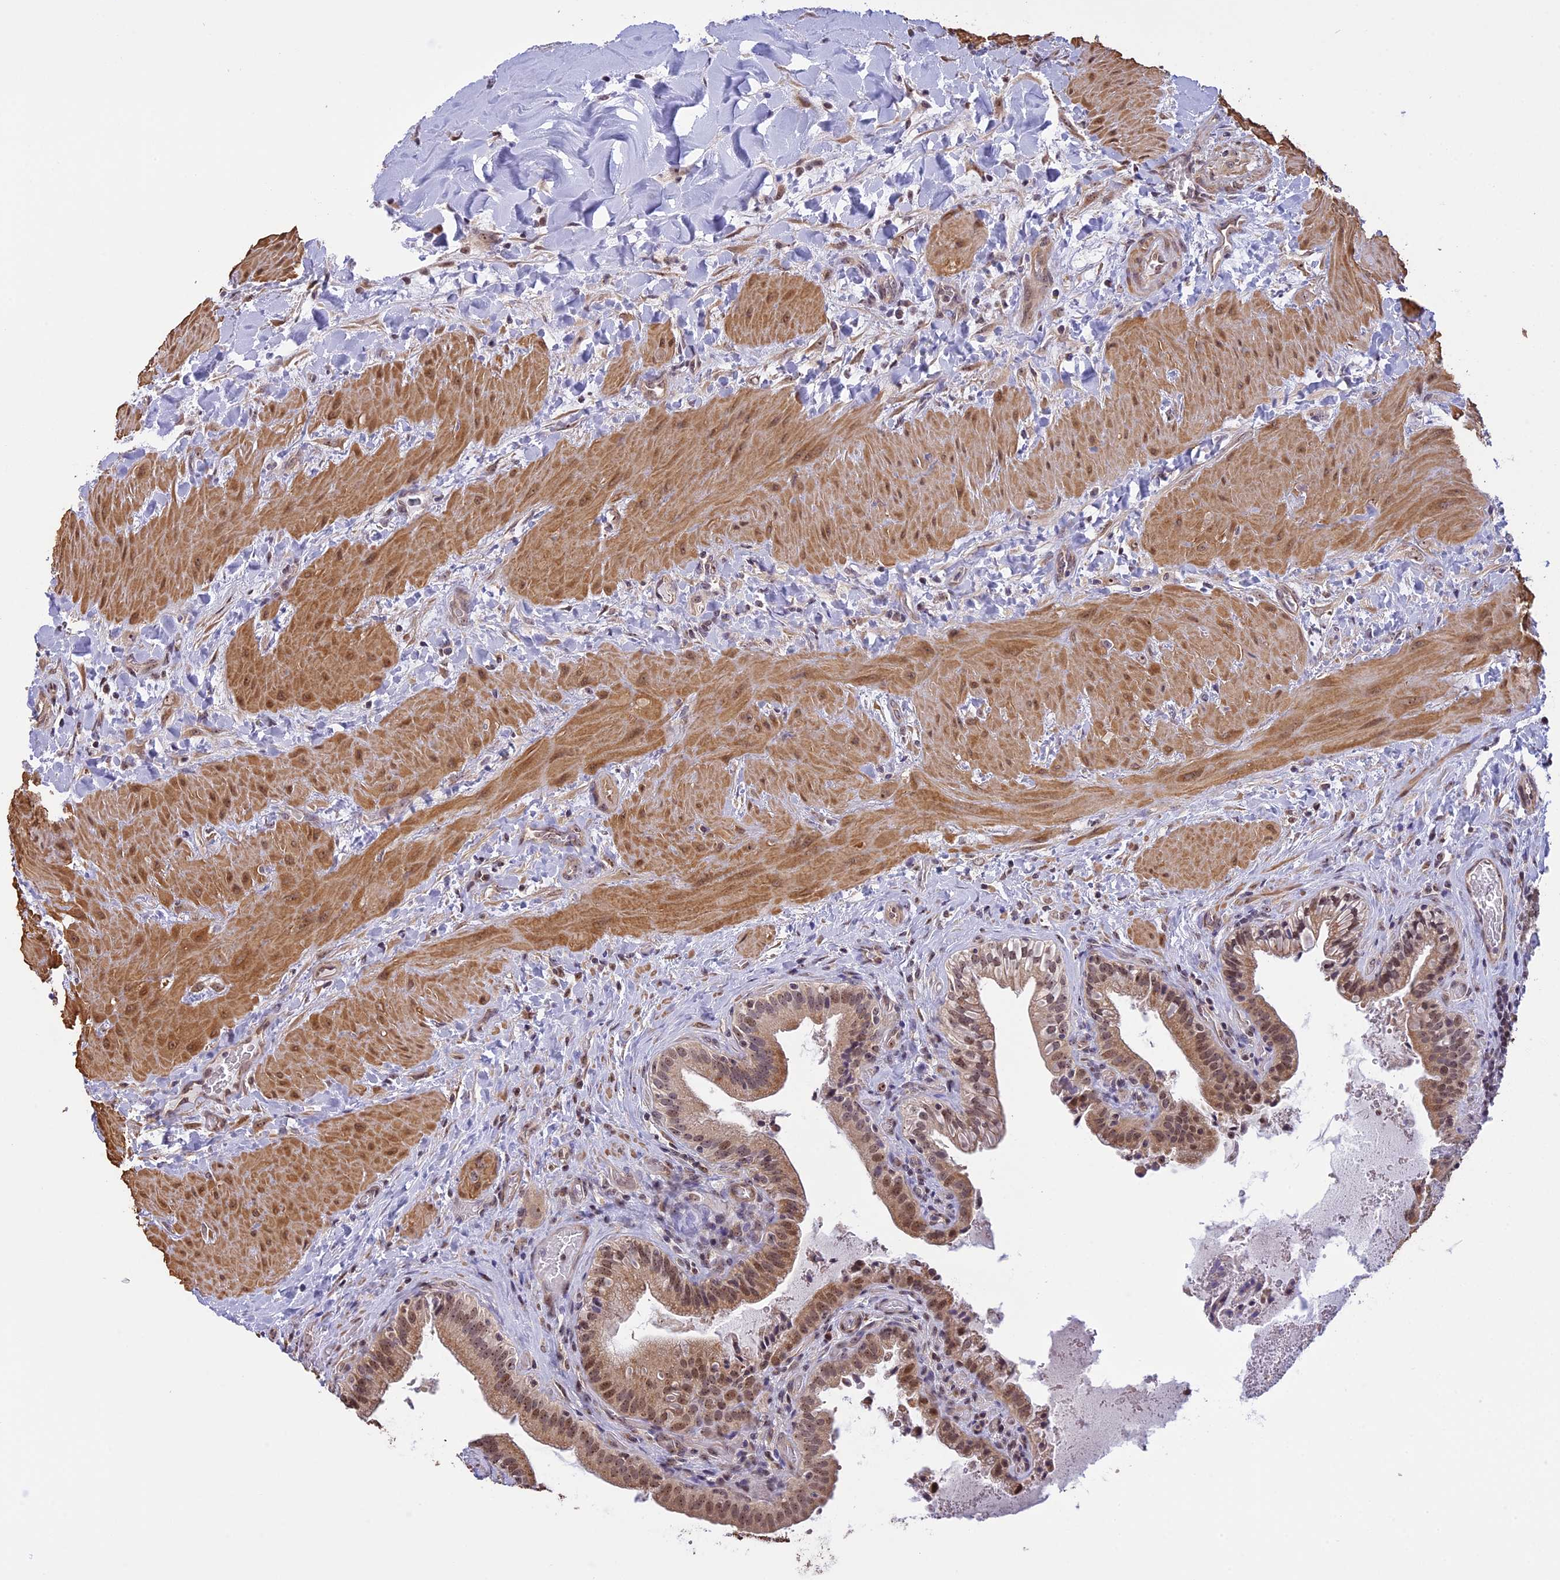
{"staining": {"intensity": "moderate", "quantity": ">75%", "location": "cytoplasmic/membranous,nuclear"}, "tissue": "gallbladder", "cell_type": "Glandular cells", "image_type": "normal", "snomed": [{"axis": "morphology", "description": "Normal tissue, NOS"}, {"axis": "topography", "description": "Gallbladder"}], "caption": "Glandular cells demonstrate moderate cytoplasmic/membranous,nuclear positivity in about >75% of cells in normal gallbladder. The protein of interest is stained brown, and the nuclei are stained in blue (DAB IHC with brightfield microscopy, high magnification).", "gene": "MGA", "patient": {"sex": "male", "age": 24}}